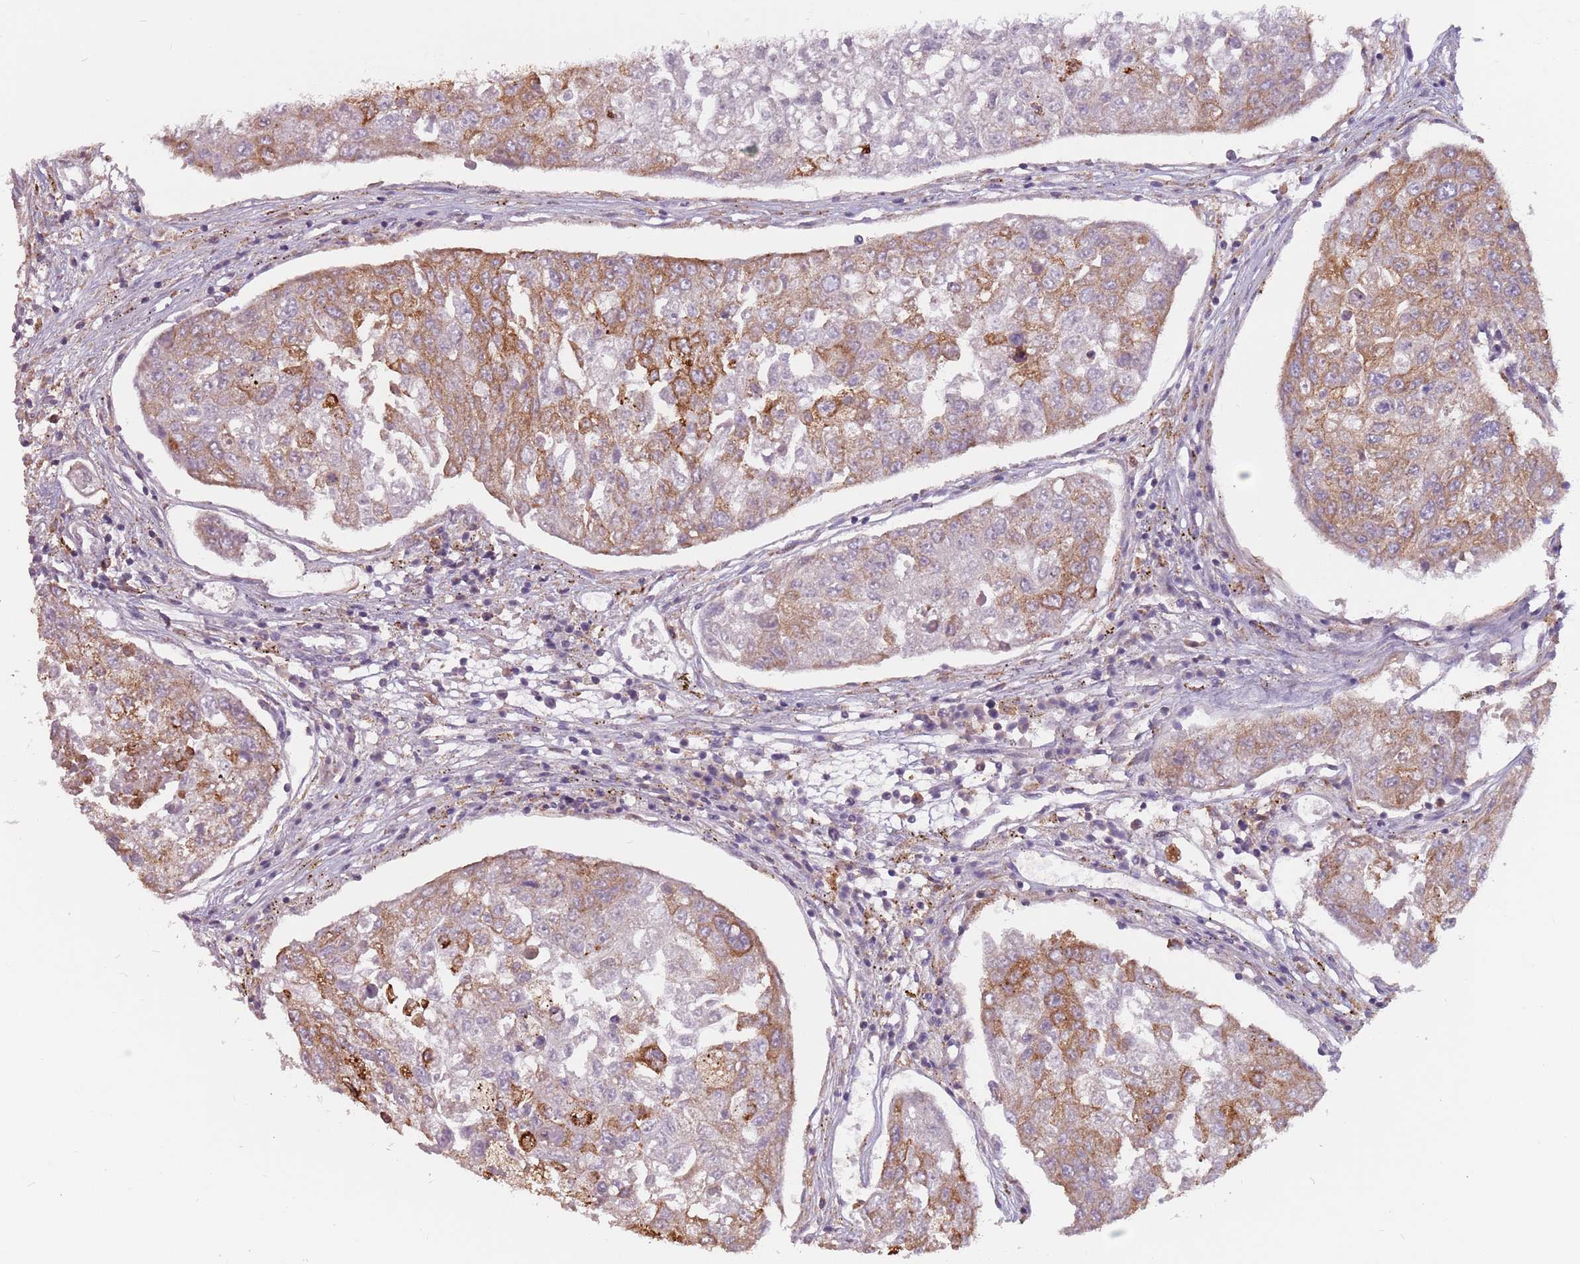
{"staining": {"intensity": "moderate", "quantity": "<25%", "location": "cytoplasmic/membranous"}, "tissue": "urothelial cancer", "cell_type": "Tumor cells", "image_type": "cancer", "snomed": [{"axis": "morphology", "description": "Urothelial carcinoma, High grade"}, {"axis": "topography", "description": "Lymph node"}, {"axis": "topography", "description": "Urinary bladder"}], "caption": "Immunohistochemical staining of high-grade urothelial carcinoma exhibits moderate cytoplasmic/membranous protein staining in approximately <25% of tumor cells. Nuclei are stained in blue.", "gene": "RPS9", "patient": {"sex": "male", "age": 51}}